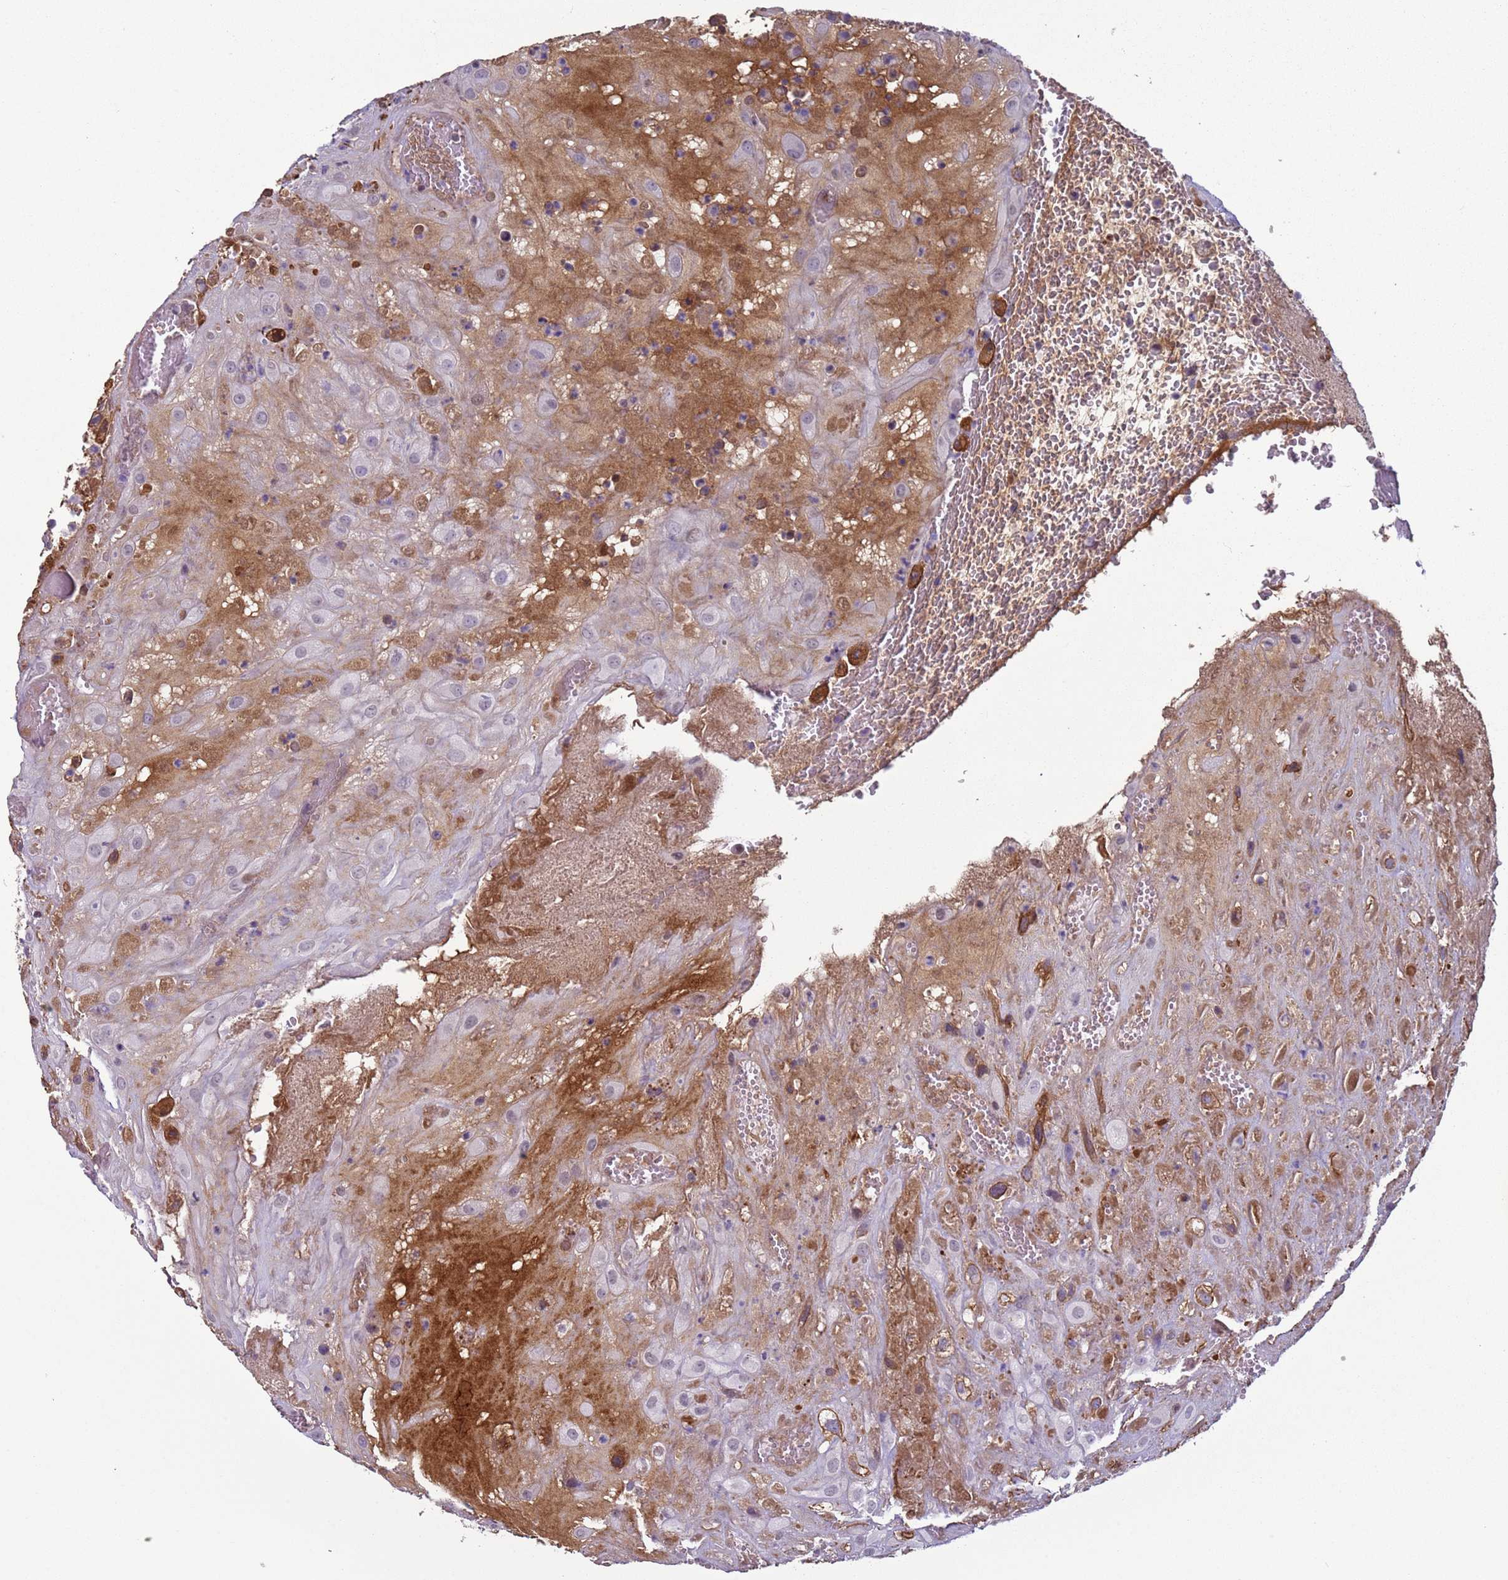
{"staining": {"intensity": "negative", "quantity": "none", "location": "none"}, "tissue": "placenta", "cell_type": "Decidual cells", "image_type": "normal", "snomed": [{"axis": "morphology", "description": "Normal tissue, NOS"}, {"axis": "topography", "description": "Placenta"}], "caption": "Photomicrograph shows no significant protein positivity in decidual cells of unremarkable placenta.", "gene": "NPAP1", "patient": {"sex": "female", "age": 35}}